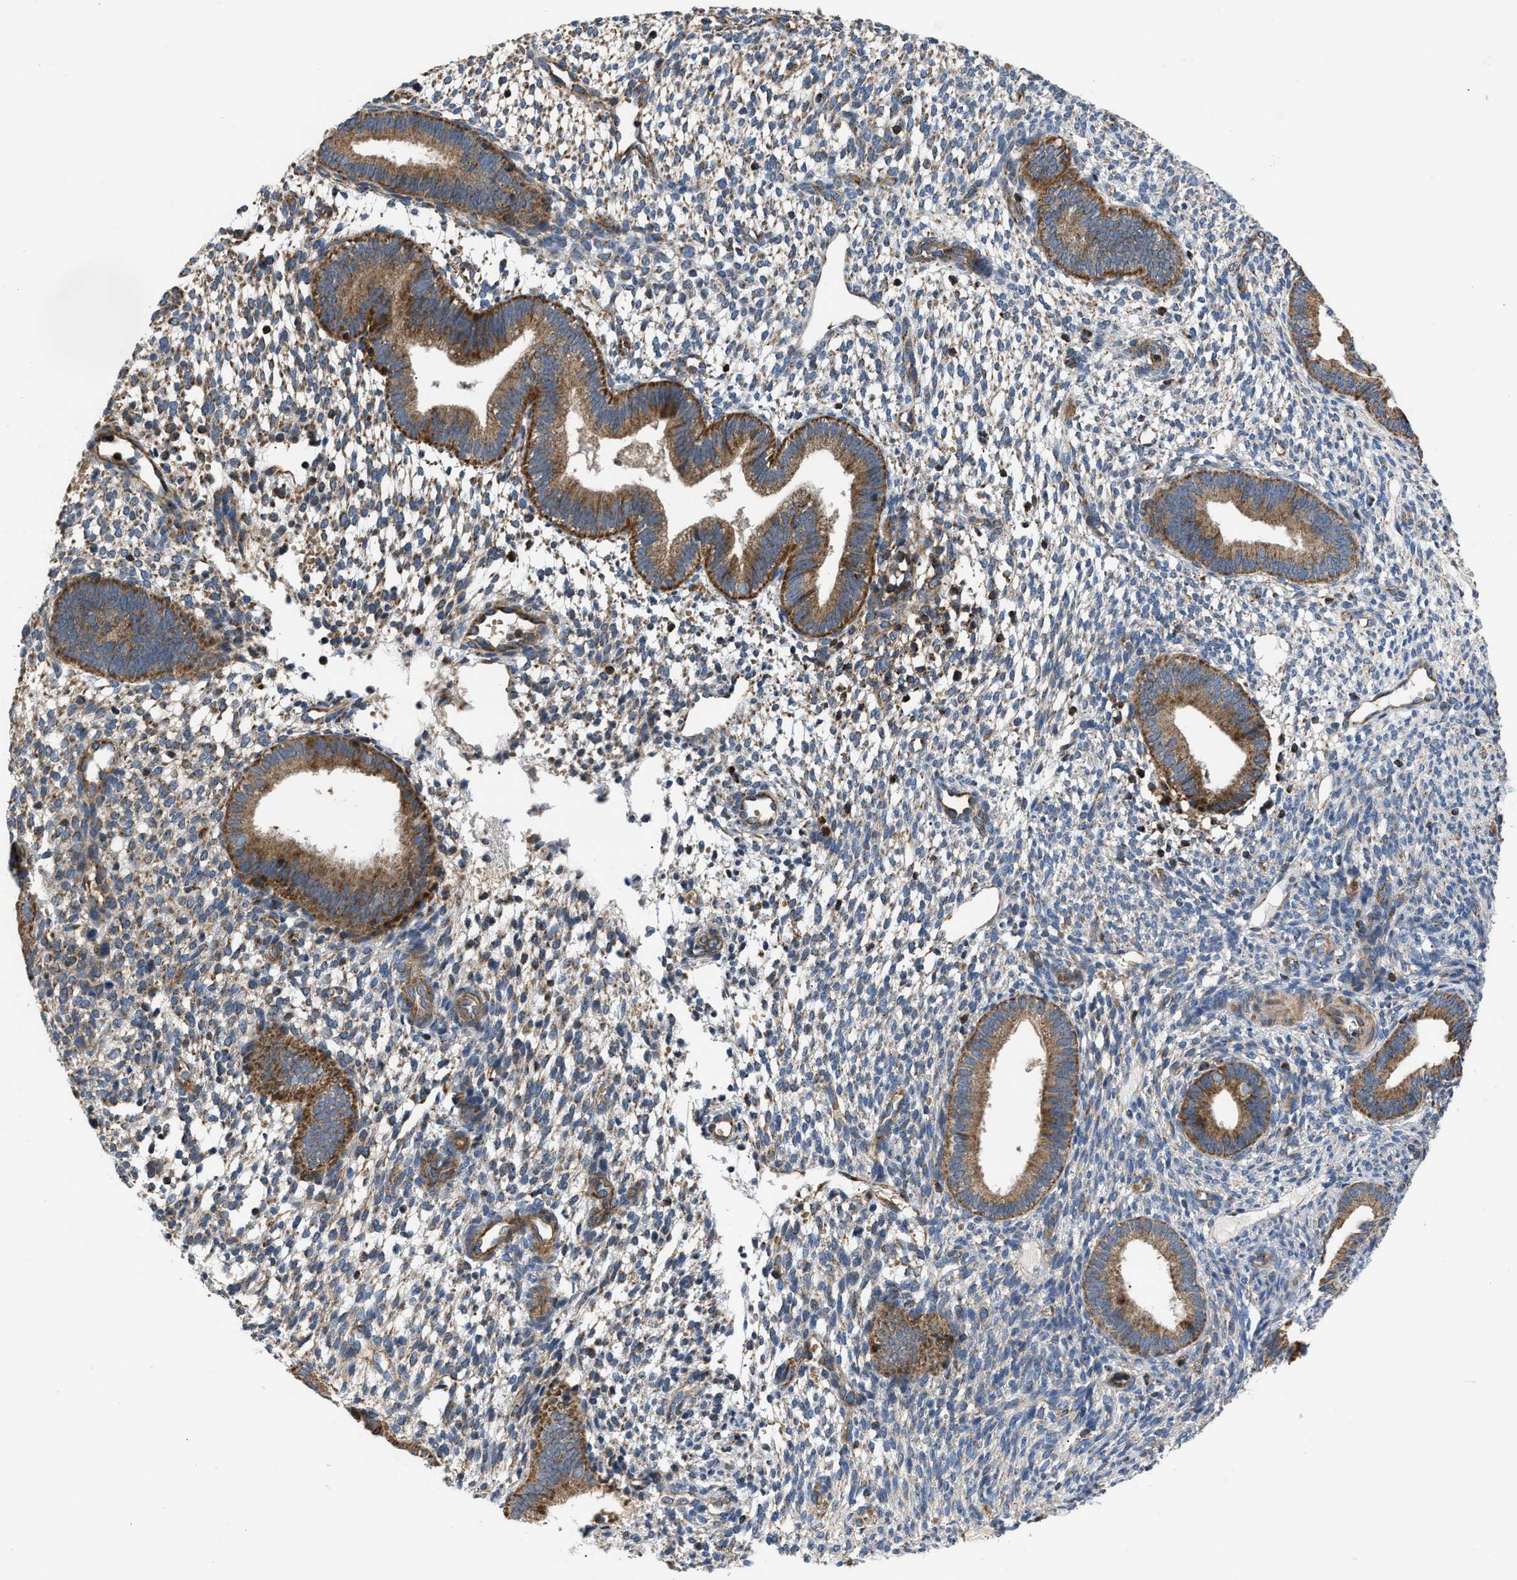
{"staining": {"intensity": "moderate", "quantity": "<25%", "location": "cytoplasmic/membranous"}, "tissue": "endometrium", "cell_type": "Cells in endometrial stroma", "image_type": "normal", "snomed": [{"axis": "morphology", "description": "Normal tissue, NOS"}, {"axis": "topography", "description": "Endometrium"}], "caption": "A photomicrograph of endometrium stained for a protein displays moderate cytoplasmic/membranous brown staining in cells in endometrial stroma. (DAB IHC, brown staining for protein, blue staining for nuclei).", "gene": "OPTN", "patient": {"sex": "female", "age": 46}}